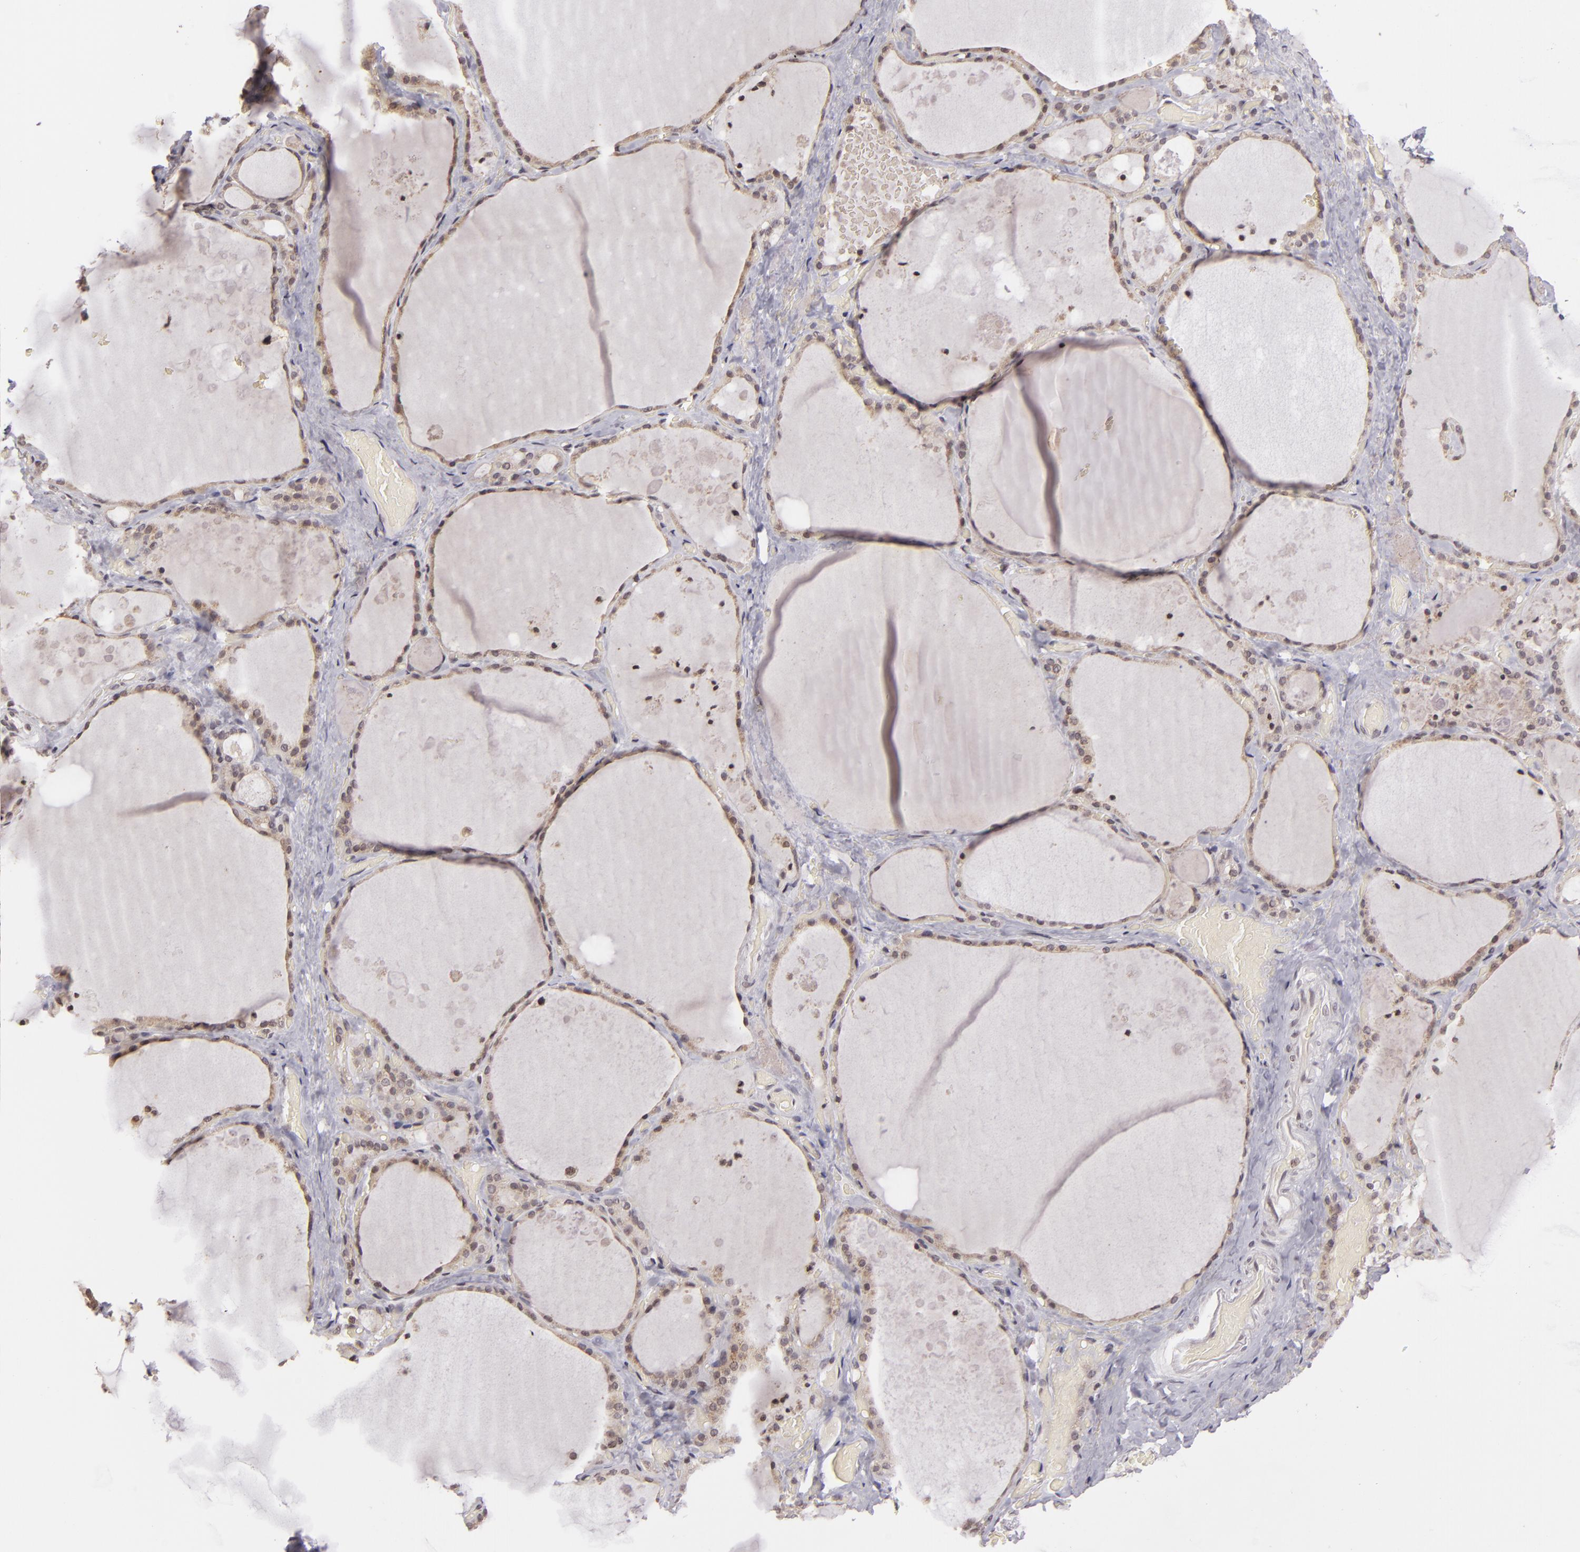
{"staining": {"intensity": "weak", "quantity": "25%-75%", "location": "nuclear"}, "tissue": "thyroid gland", "cell_type": "Glandular cells", "image_type": "normal", "snomed": [{"axis": "morphology", "description": "Normal tissue, NOS"}, {"axis": "topography", "description": "Thyroid gland"}], "caption": "Immunohistochemical staining of unremarkable thyroid gland shows weak nuclear protein positivity in about 25%-75% of glandular cells. The staining was performed using DAB (3,3'-diaminobenzidine), with brown indicating positive protein expression. Nuclei are stained blue with hematoxylin.", "gene": "AKAP6", "patient": {"sex": "male", "age": 61}}